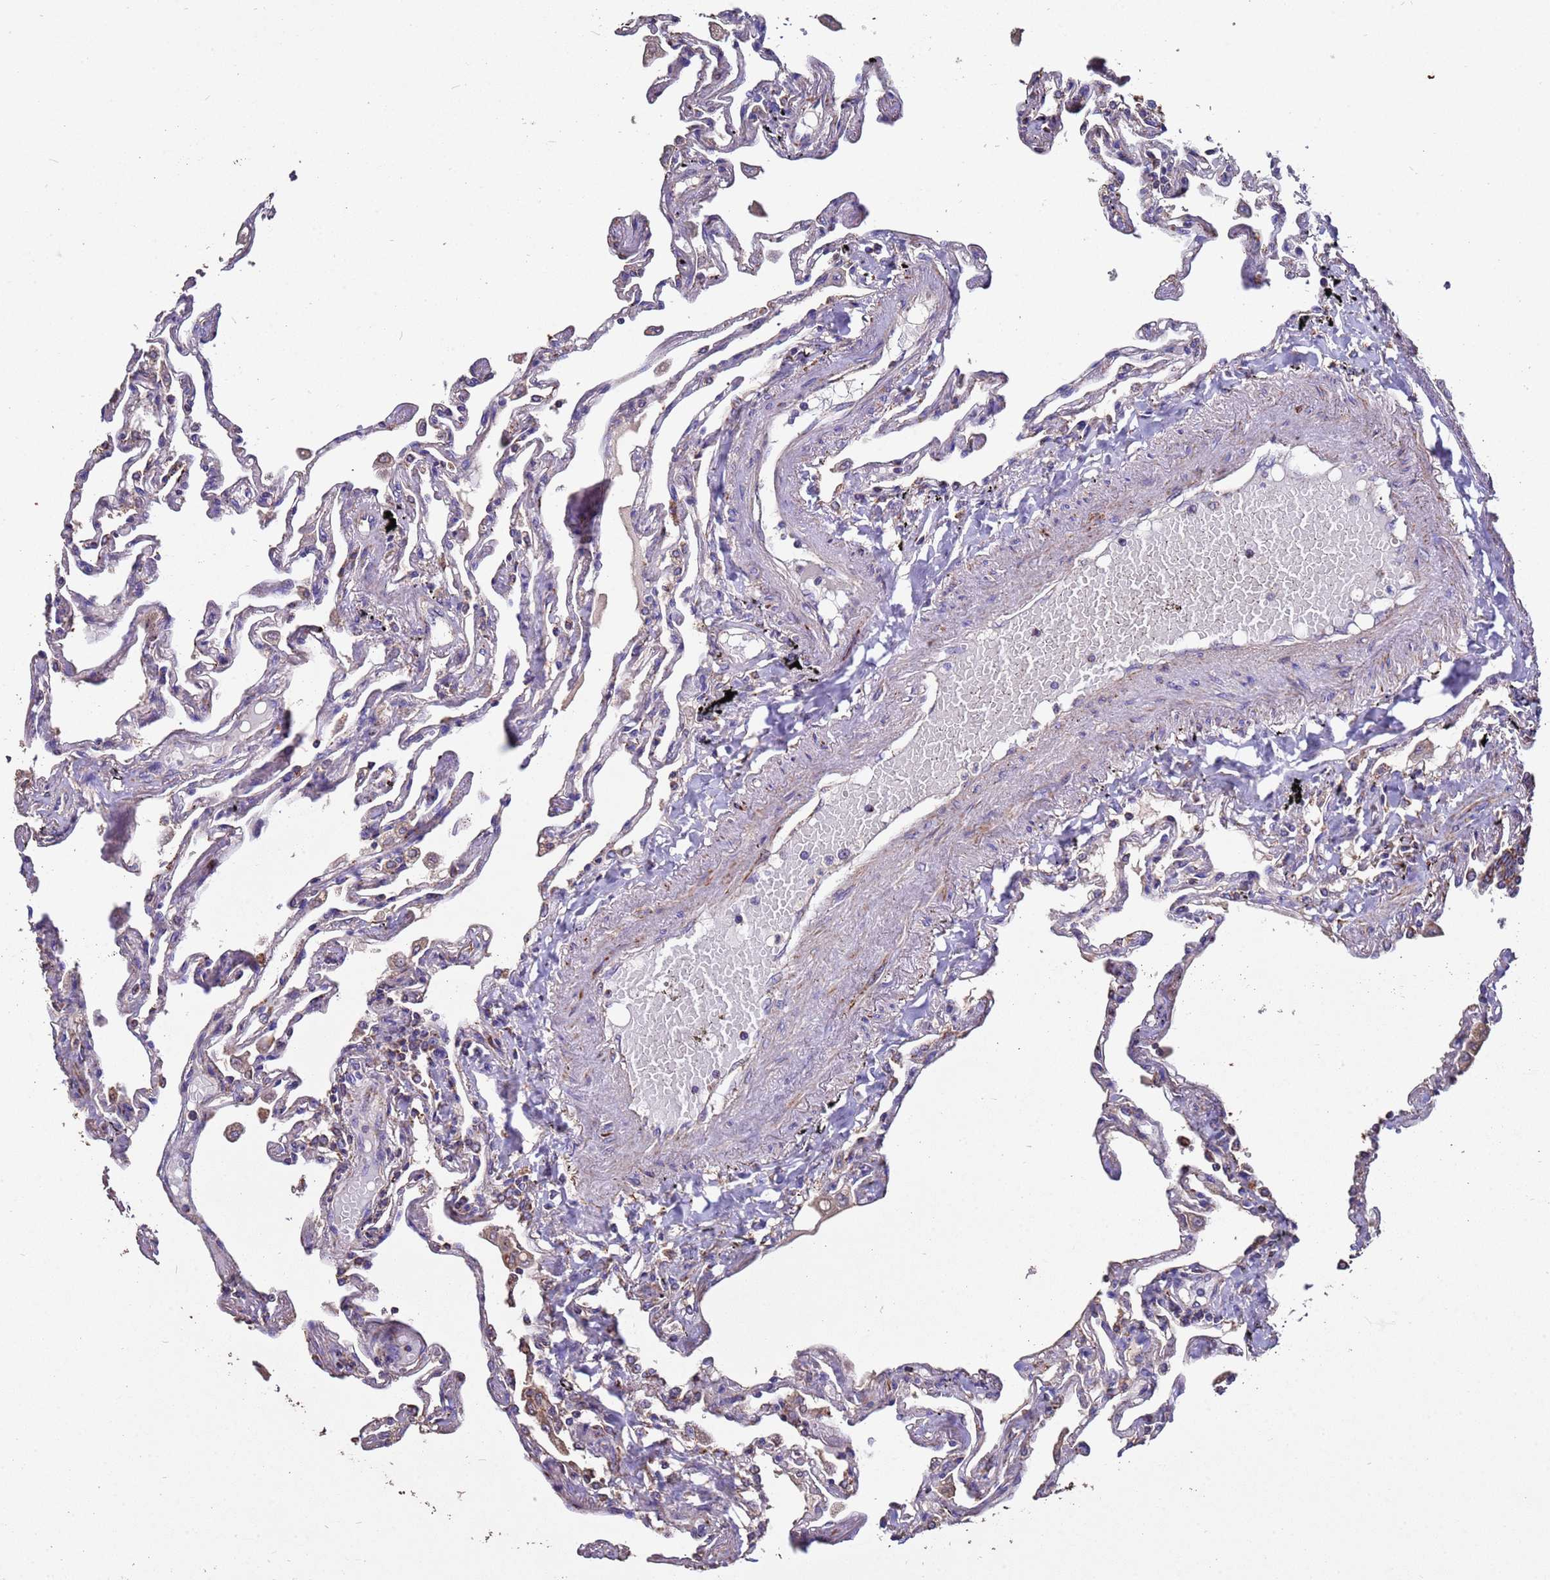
{"staining": {"intensity": "weak", "quantity": "<25%", "location": "cytoplasmic/membranous"}, "tissue": "lung", "cell_type": "Alveolar cells", "image_type": "normal", "snomed": [{"axis": "morphology", "description": "Normal tissue, NOS"}, {"axis": "topography", "description": "Lung"}], "caption": "Immunohistochemistry (IHC) histopathology image of normal lung: human lung stained with DAB shows no significant protein expression in alveolar cells.", "gene": "ZNFX1", "patient": {"sex": "female", "age": 67}}